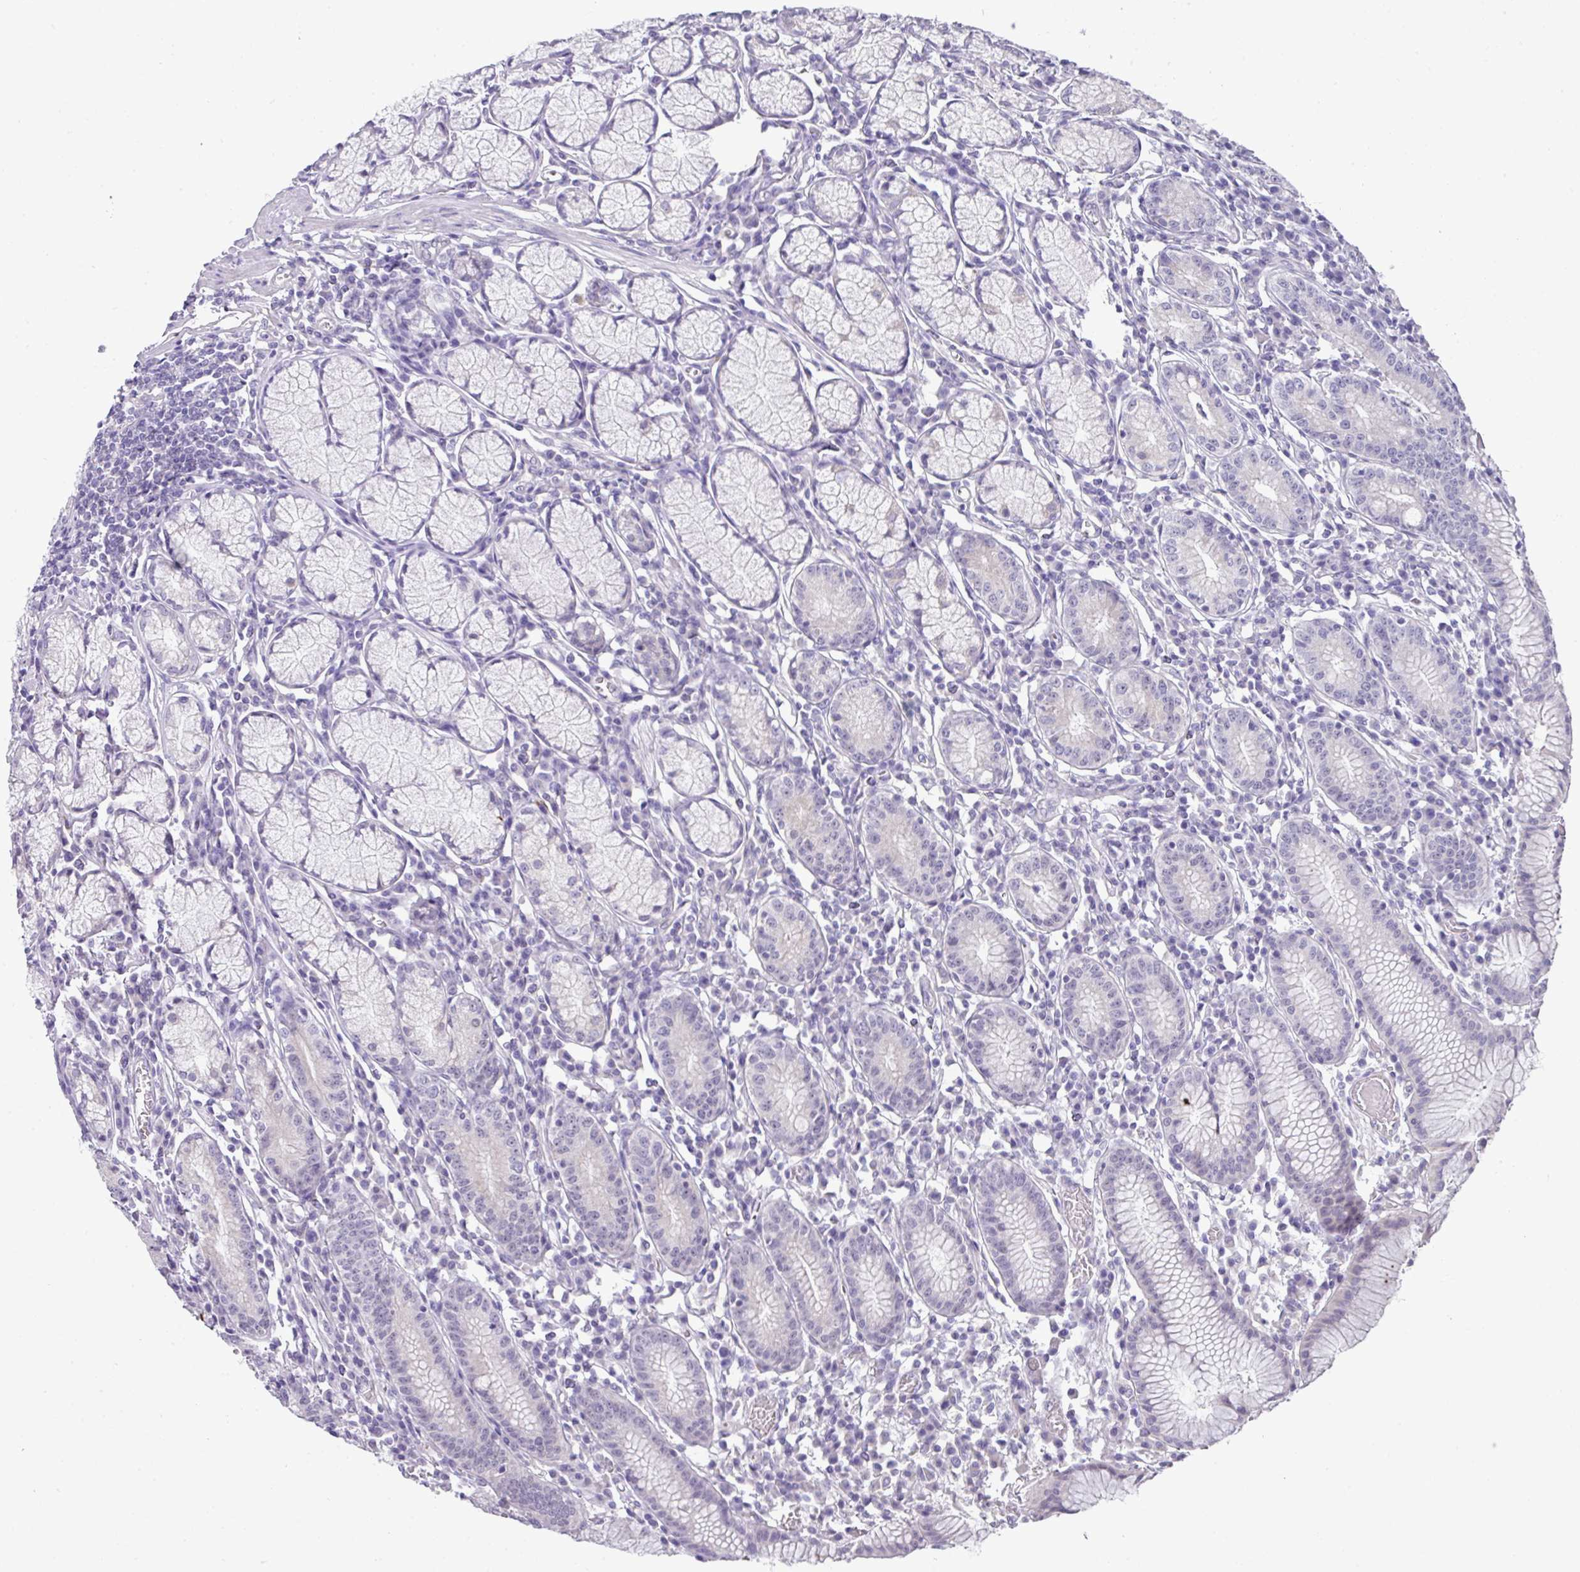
{"staining": {"intensity": "negative", "quantity": "none", "location": "none"}, "tissue": "stomach", "cell_type": "Glandular cells", "image_type": "normal", "snomed": [{"axis": "morphology", "description": "Normal tissue, NOS"}, {"axis": "topography", "description": "Stomach"}], "caption": "IHC histopathology image of benign stomach stained for a protein (brown), which shows no expression in glandular cells.", "gene": "GCG", "patient": {"sex": "male", "age": 55}}